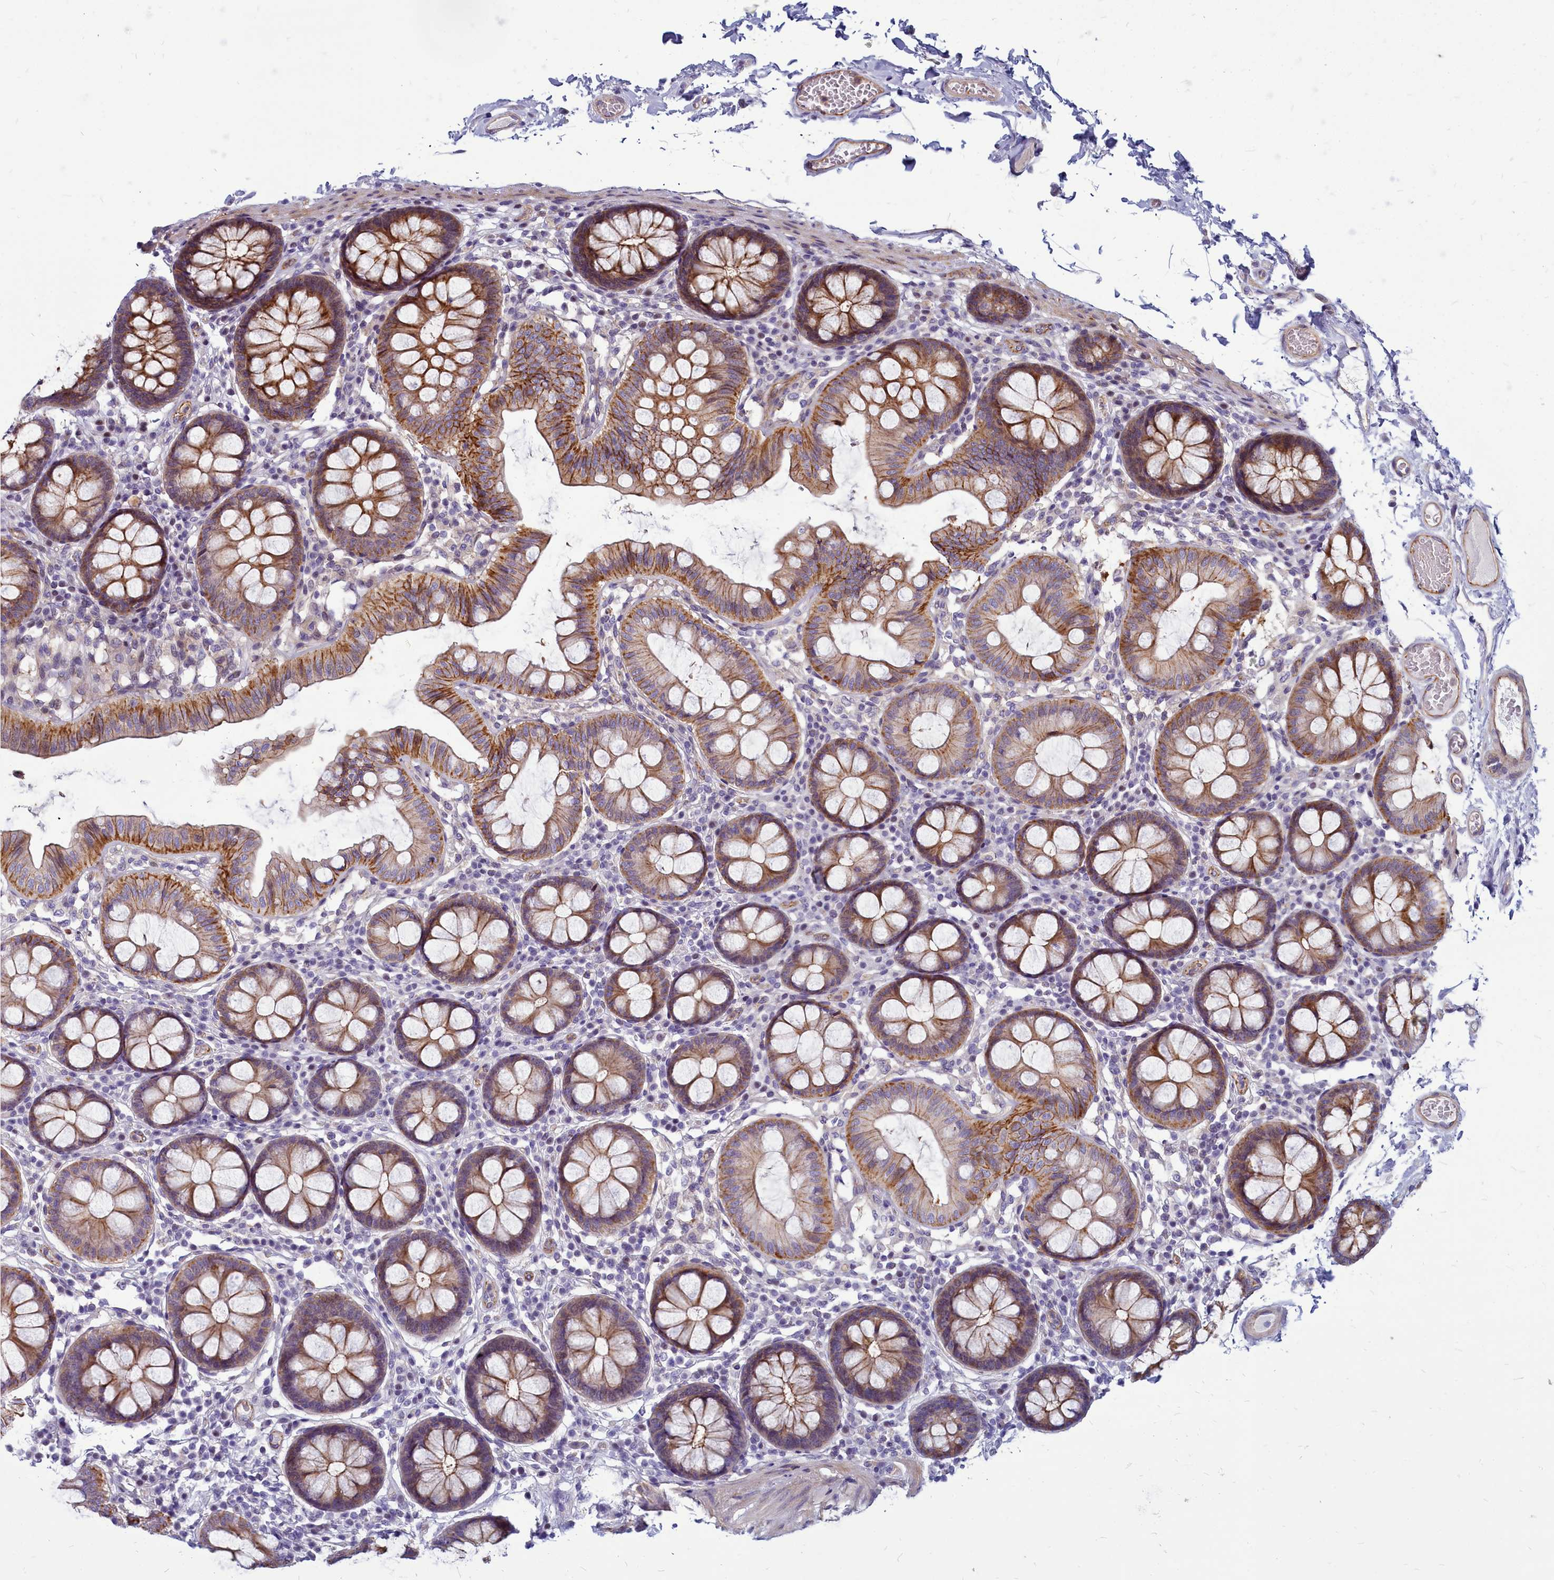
{"staining": {"intensity": "moderate", "quantity": ">75%", "location": "cytoplasmic/membranous"}, "tissue": "colon", "cell_type": "Endothelial cells", "image_type": "normal", "snomed": [{"axis": "morphology", "description": "Normal tissue, NOS"}, {"axis": "topography", "description": "Colon"}], "caption": "Immunohistochemical staining of normal human colon shows medium levels of moderate cytoplasmic/membranous positivity in about >75% of endothelial cells.", "gene": "TTC5", "patient": {"sex": "male", "age": 84}}